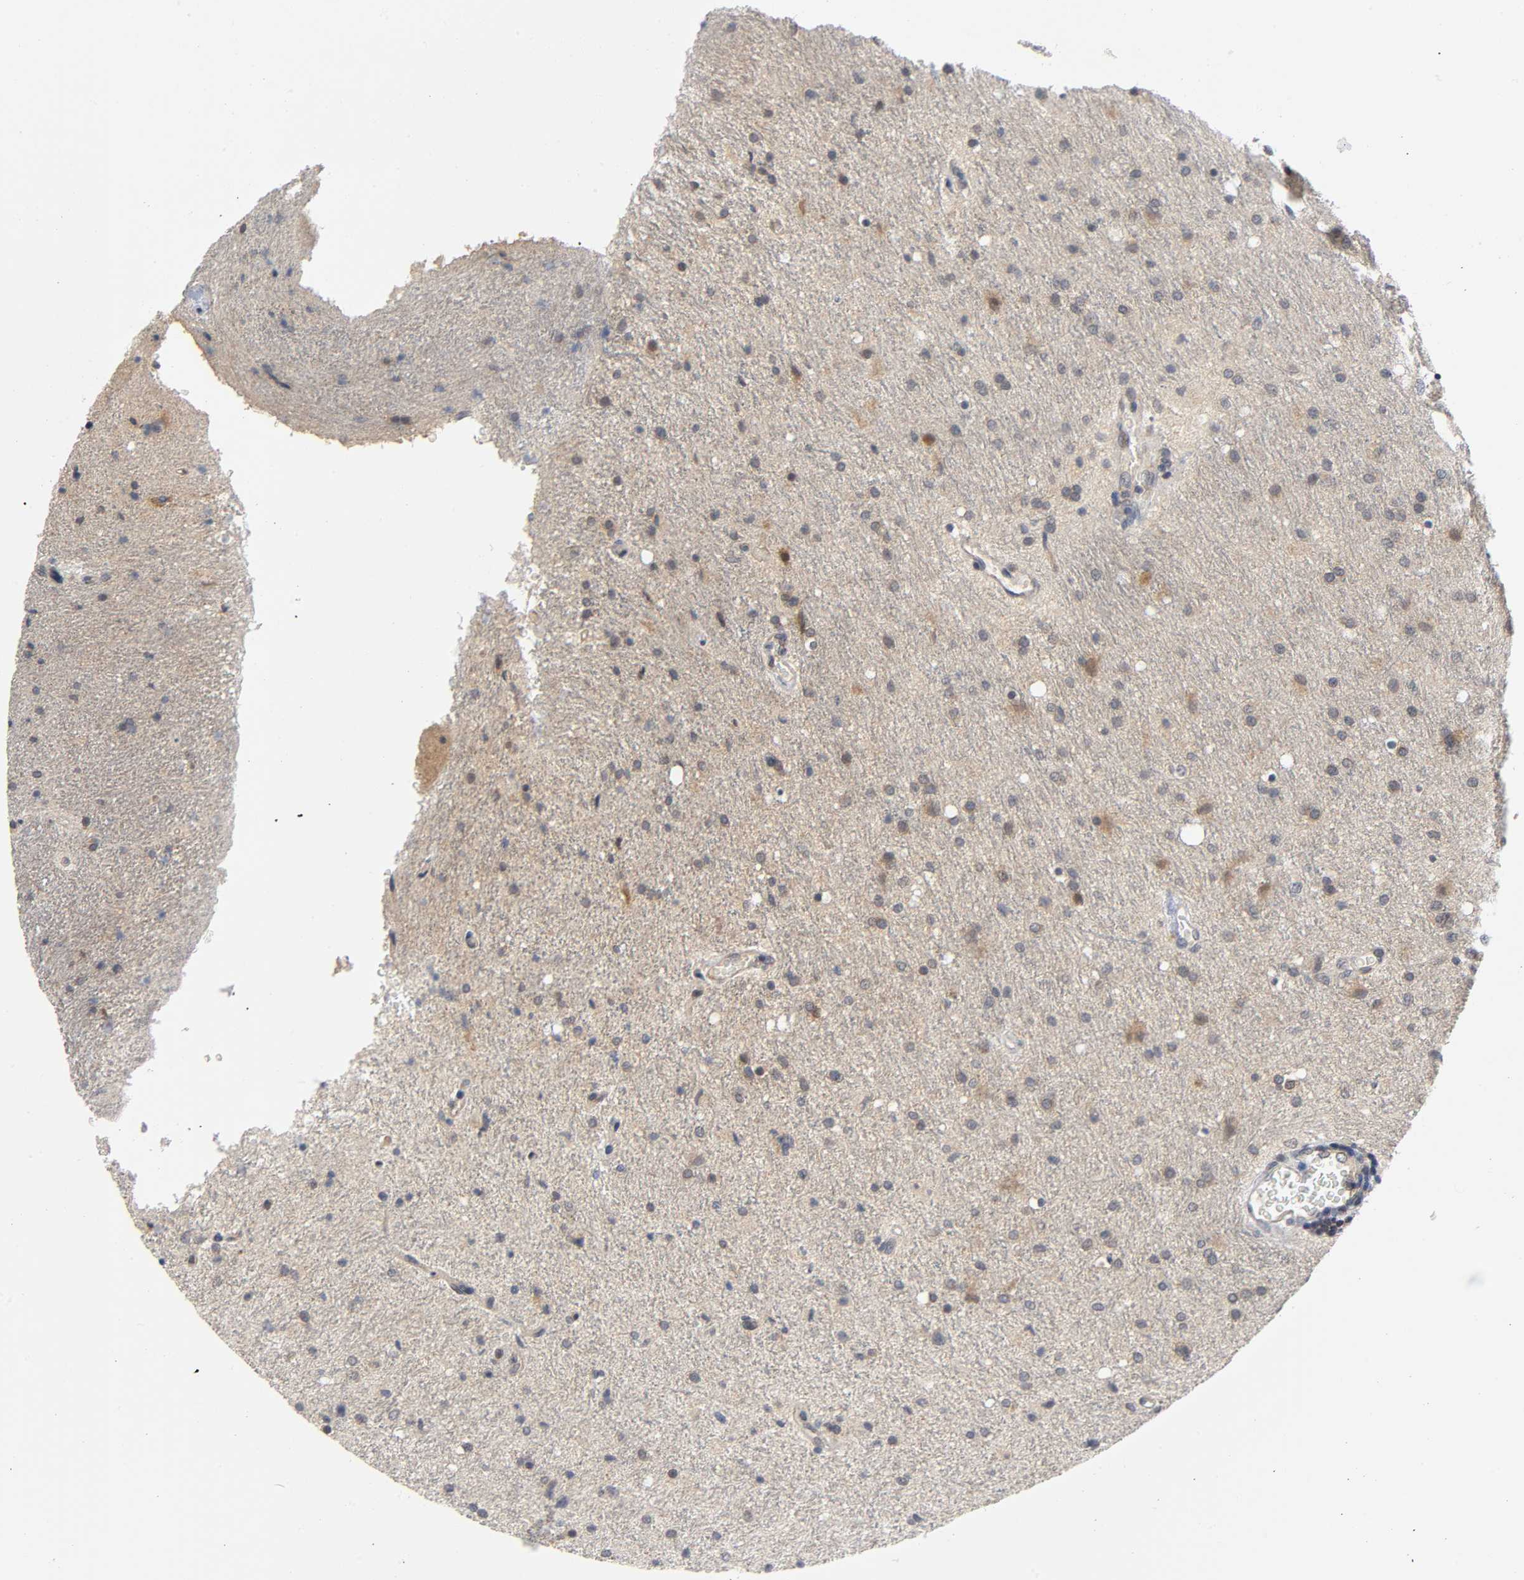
{"staining": {"intensity": "moderate", "quantity": ">75%", "location": "cytoplasmic/membranous"}, "tissue": "glioma", "cell_type": "Tumor cells", "image_type": "cancer", "snomed": [{"axis": "morphology", "description": "Normal tissue, NOS"}, {"axis": "morphology", "description": "Glioma, malignant, High grade"}, {"axis": "topography", "description": "Cerebral cortex"}], "caption": "Immunohistochemical staining of human malignant glioma (high-grade) shows moderate cytoplasmic/membranous protein expression in approximately >75% of tumor cells. The staining was performed using DAB, with brown indicating positive protein expression. Nuclei are stained blue with hematoxylin.", "gene": "MAPK8", "patient": {"sex": "male", "age": 56}}